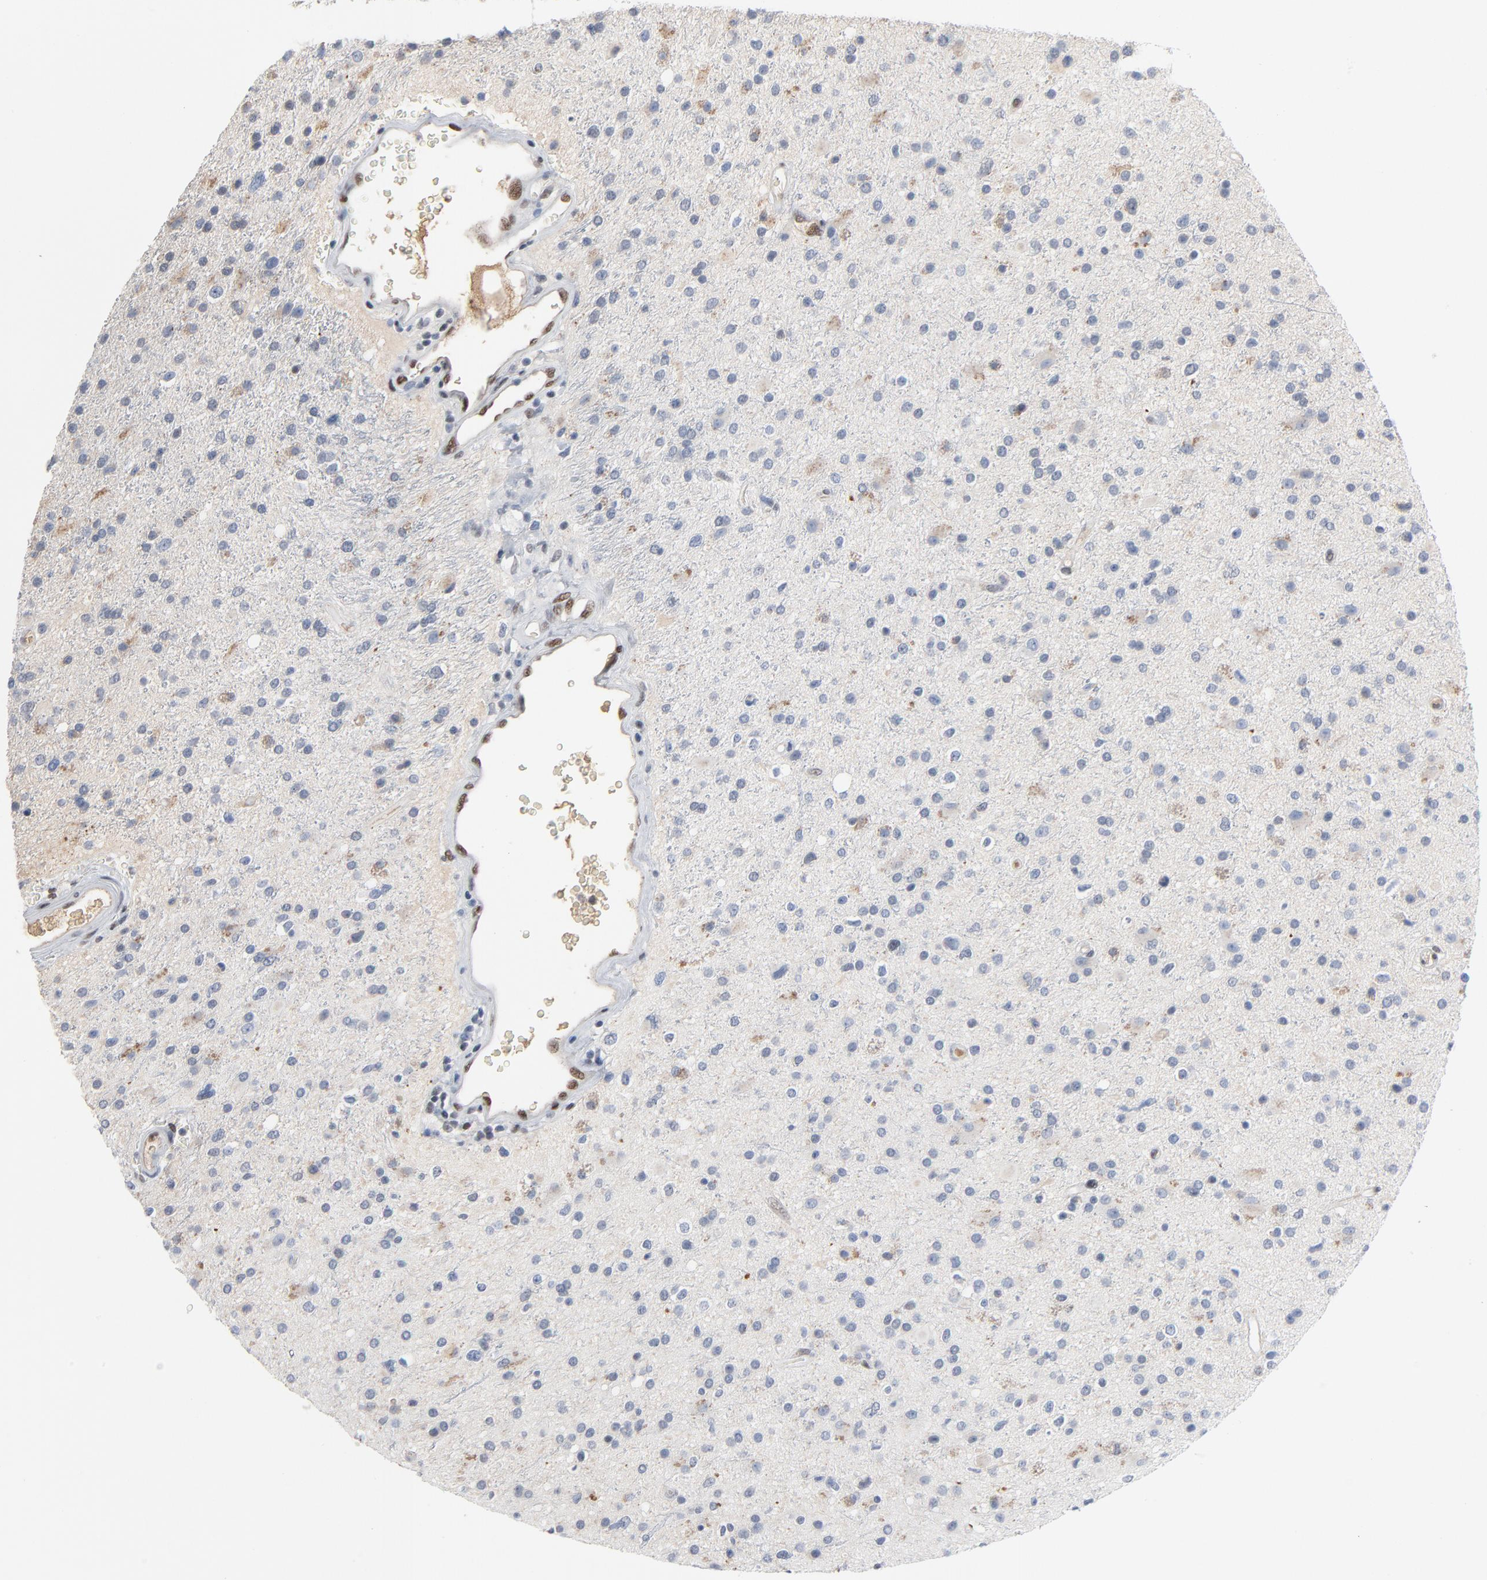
{"staining": {"intensity": "negative", "quantity": "none", "location": "none"}, "tissue": "glioma", "cell_type": "Tumor cells", "image_type": "cancer", "snomed": [{"axis": "morphology", "description": "Glioma, malignant, High grade"}, {"axis": "topography", "description": "Brain"}], "caption": "Photomicrograph shows no protein staining in tumor cells of malignant glioma (high-grade) tissue.", "gene": "FOXP1", "patient": {"sex": "male", "age": 33}}